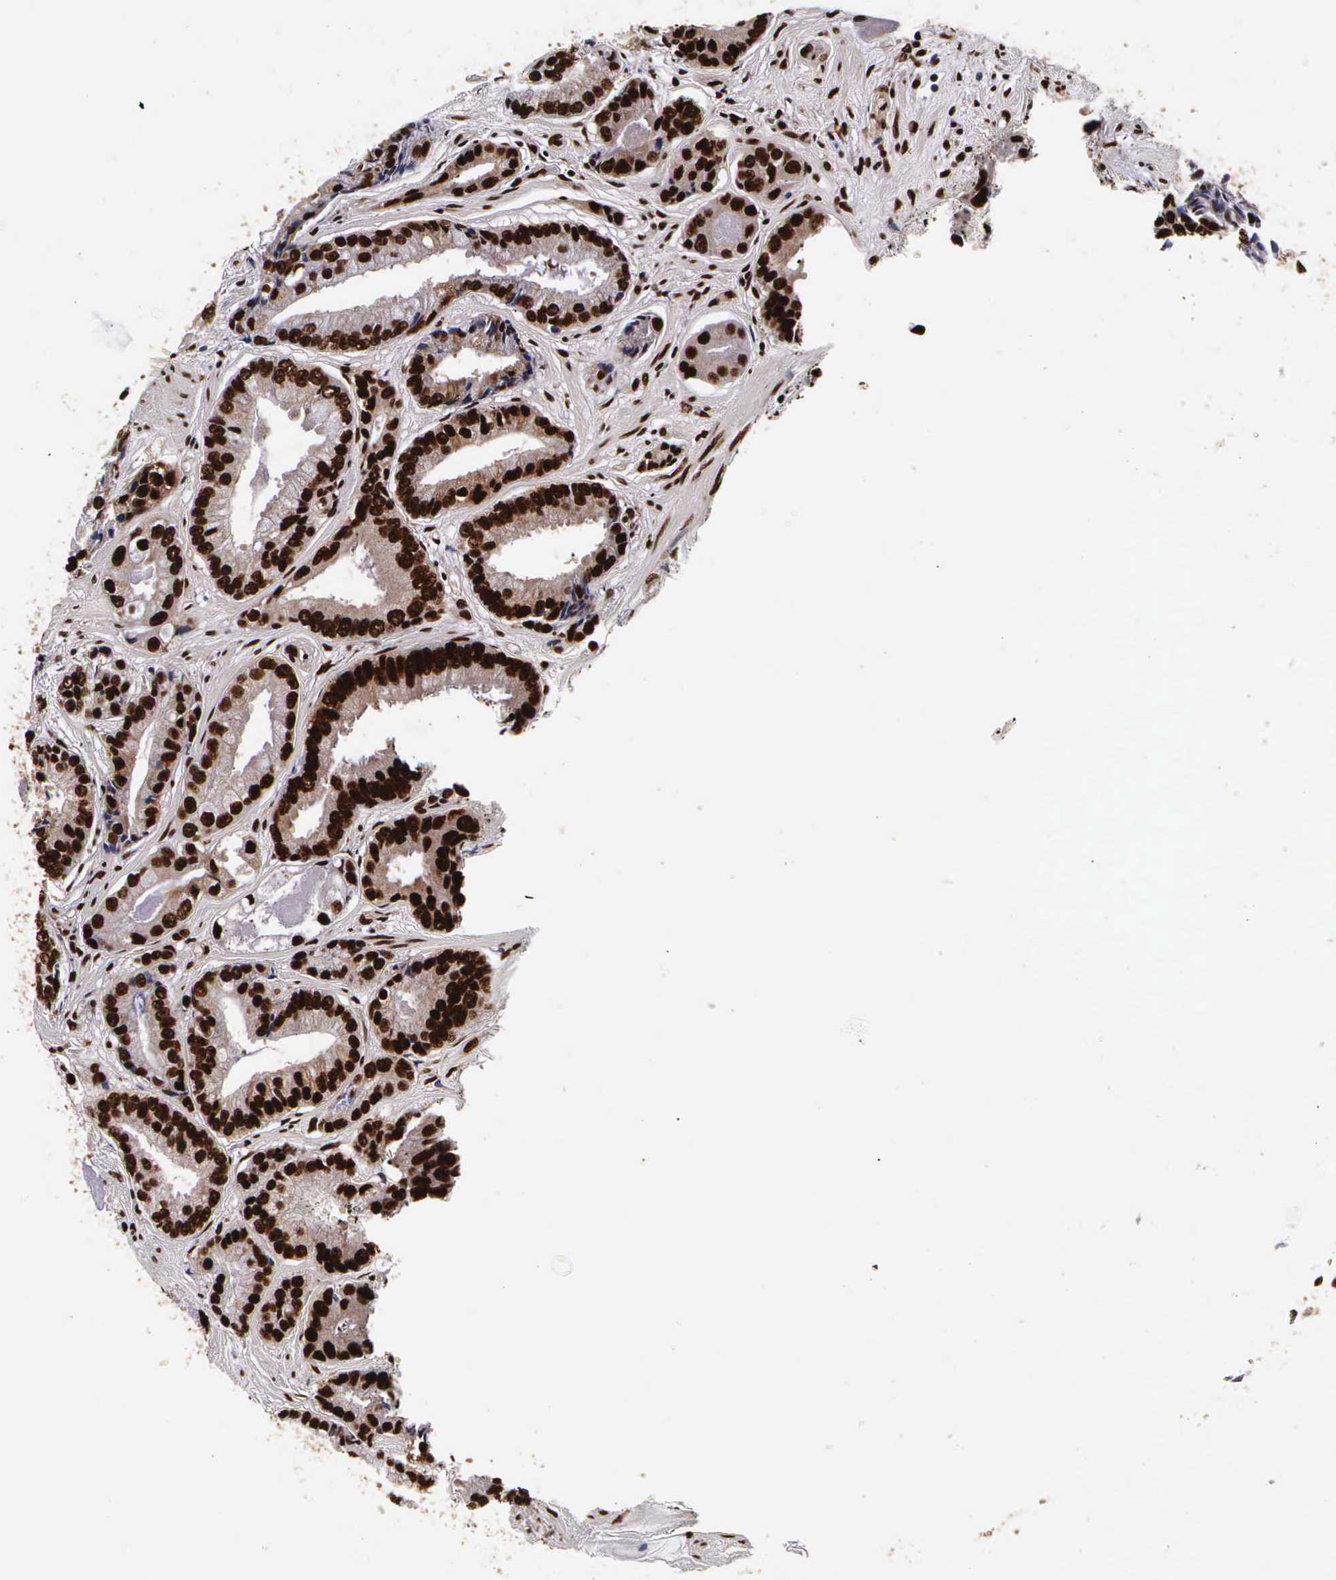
{"staining": {"intensity": "strong", "quantity": ">75%", "location": "nuclear"}, "tissue": "prostate cancer", "cell_type": "Tumor cells", "image_type": "cancer", "snomed": [{"axis": "morphology", "description": "Adenocarcinoma, High grade"}, {"axis": "topography", "description": "Prostate"}], "caption": "The micrograph shows a brown stain indicating the presence of a protein in the nuclear of tumor cells in prostate cancer.", "gene": "PABPN1", "patient": {"sex": "male", "age": 56}}